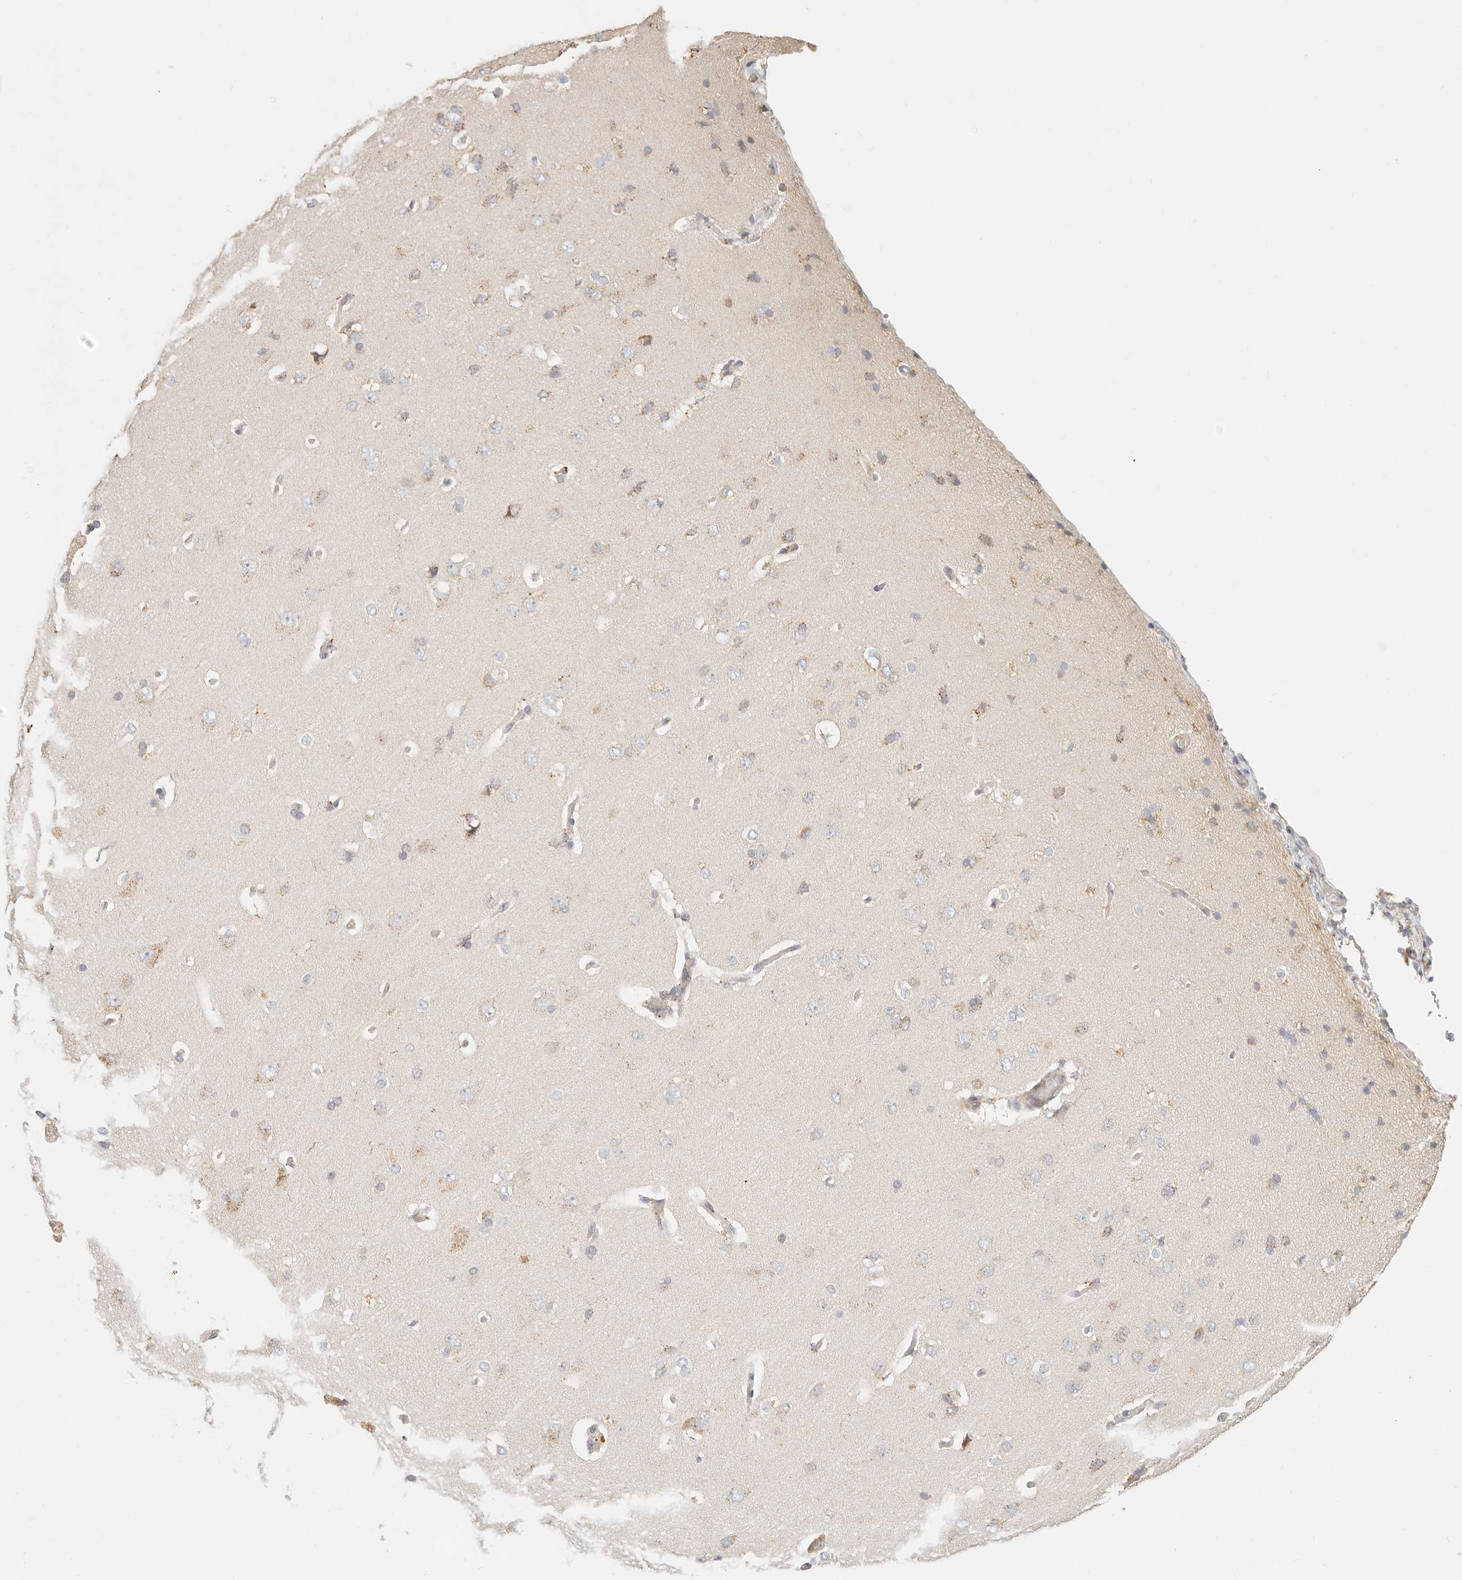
{"staining": {"intensity": "weak", "quantity": "25%-75%", "location": "cytoplasmic/membranous"}, "tissue": "cerebral cortex", "cell_type": "Endothelial cells", "image_type": "normal", "snomed": [{"axis": "morphology", "description": "Normal tissue, NOS"}, {"axis": "topography", "description": "Cerebral cortex"}], "caption": "Endothelial cells reveal low levels of weak cytoplasmic/membranous expression in approximately 25%-75% of cells in normal cerebral cortex.", "gene": "CNMD", "patient": {"sex": "male", "age": 62}}